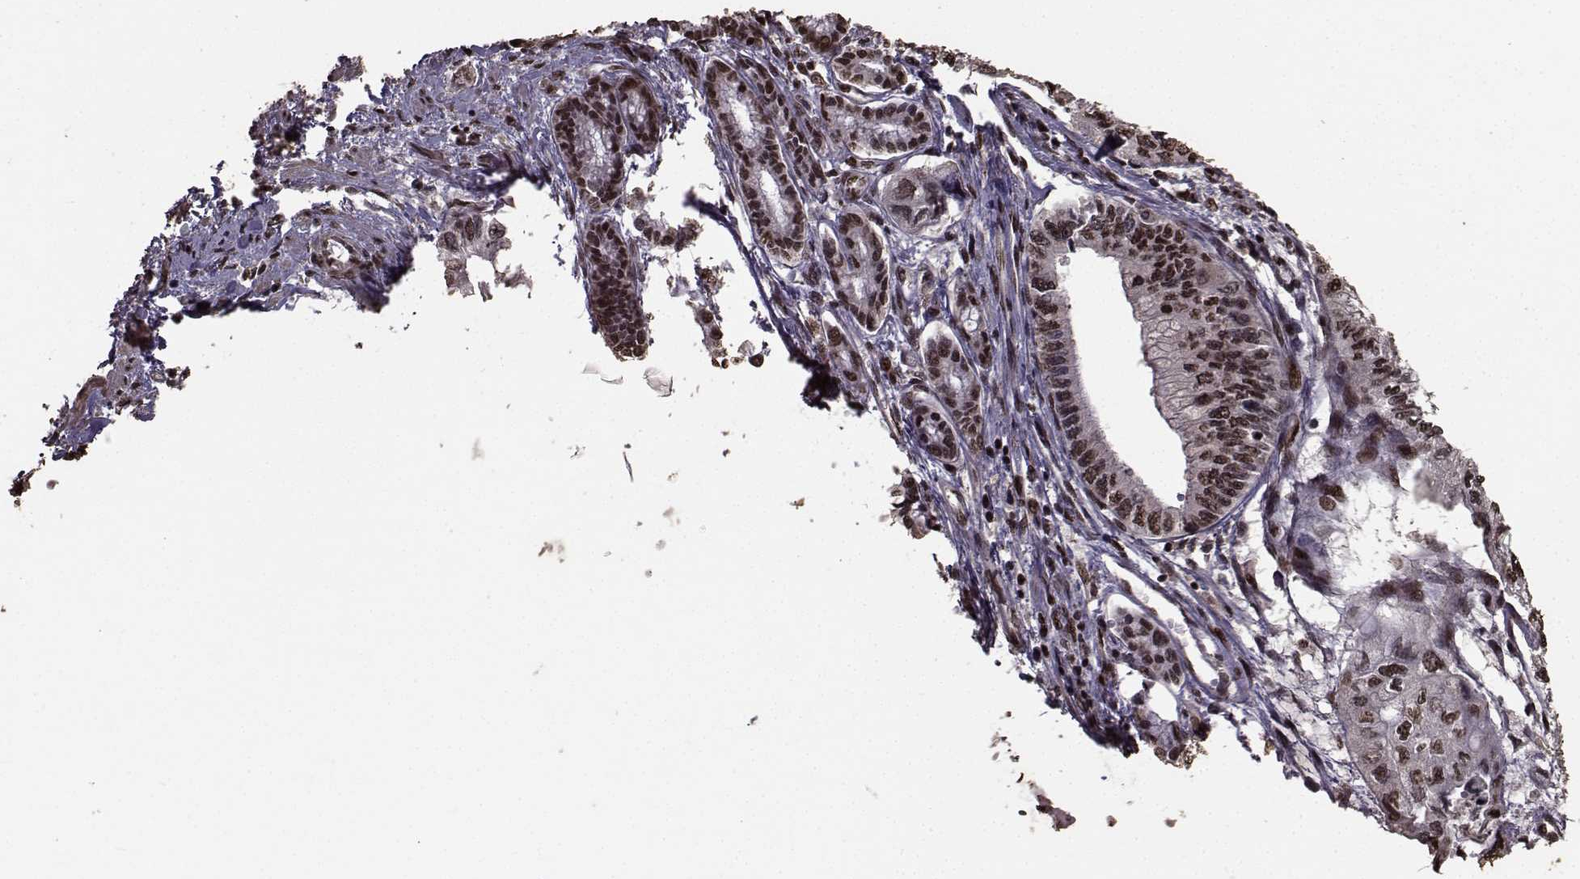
{"staining": {"intensity": "strong", "quantity": ">75%", "location": "nuclear"}, "tissue": "pancreatic cancer", "cell_type": "Tumor cells", "image_type": "cancer", "snomed": [{"axis": "morphology", "description": "Adenocarcinoma, NOS"}, {"axis": "topography", "description": "Pancreas"}], "caption": "There is high levels of strong nuclear positivity in tumor cells of pancreatic cancer (adenocarcinoma), as demonstrated by immunohistochemical staining (brown color).", "gene": "SF1", "patient": {"sex": "female", "age": 76}}